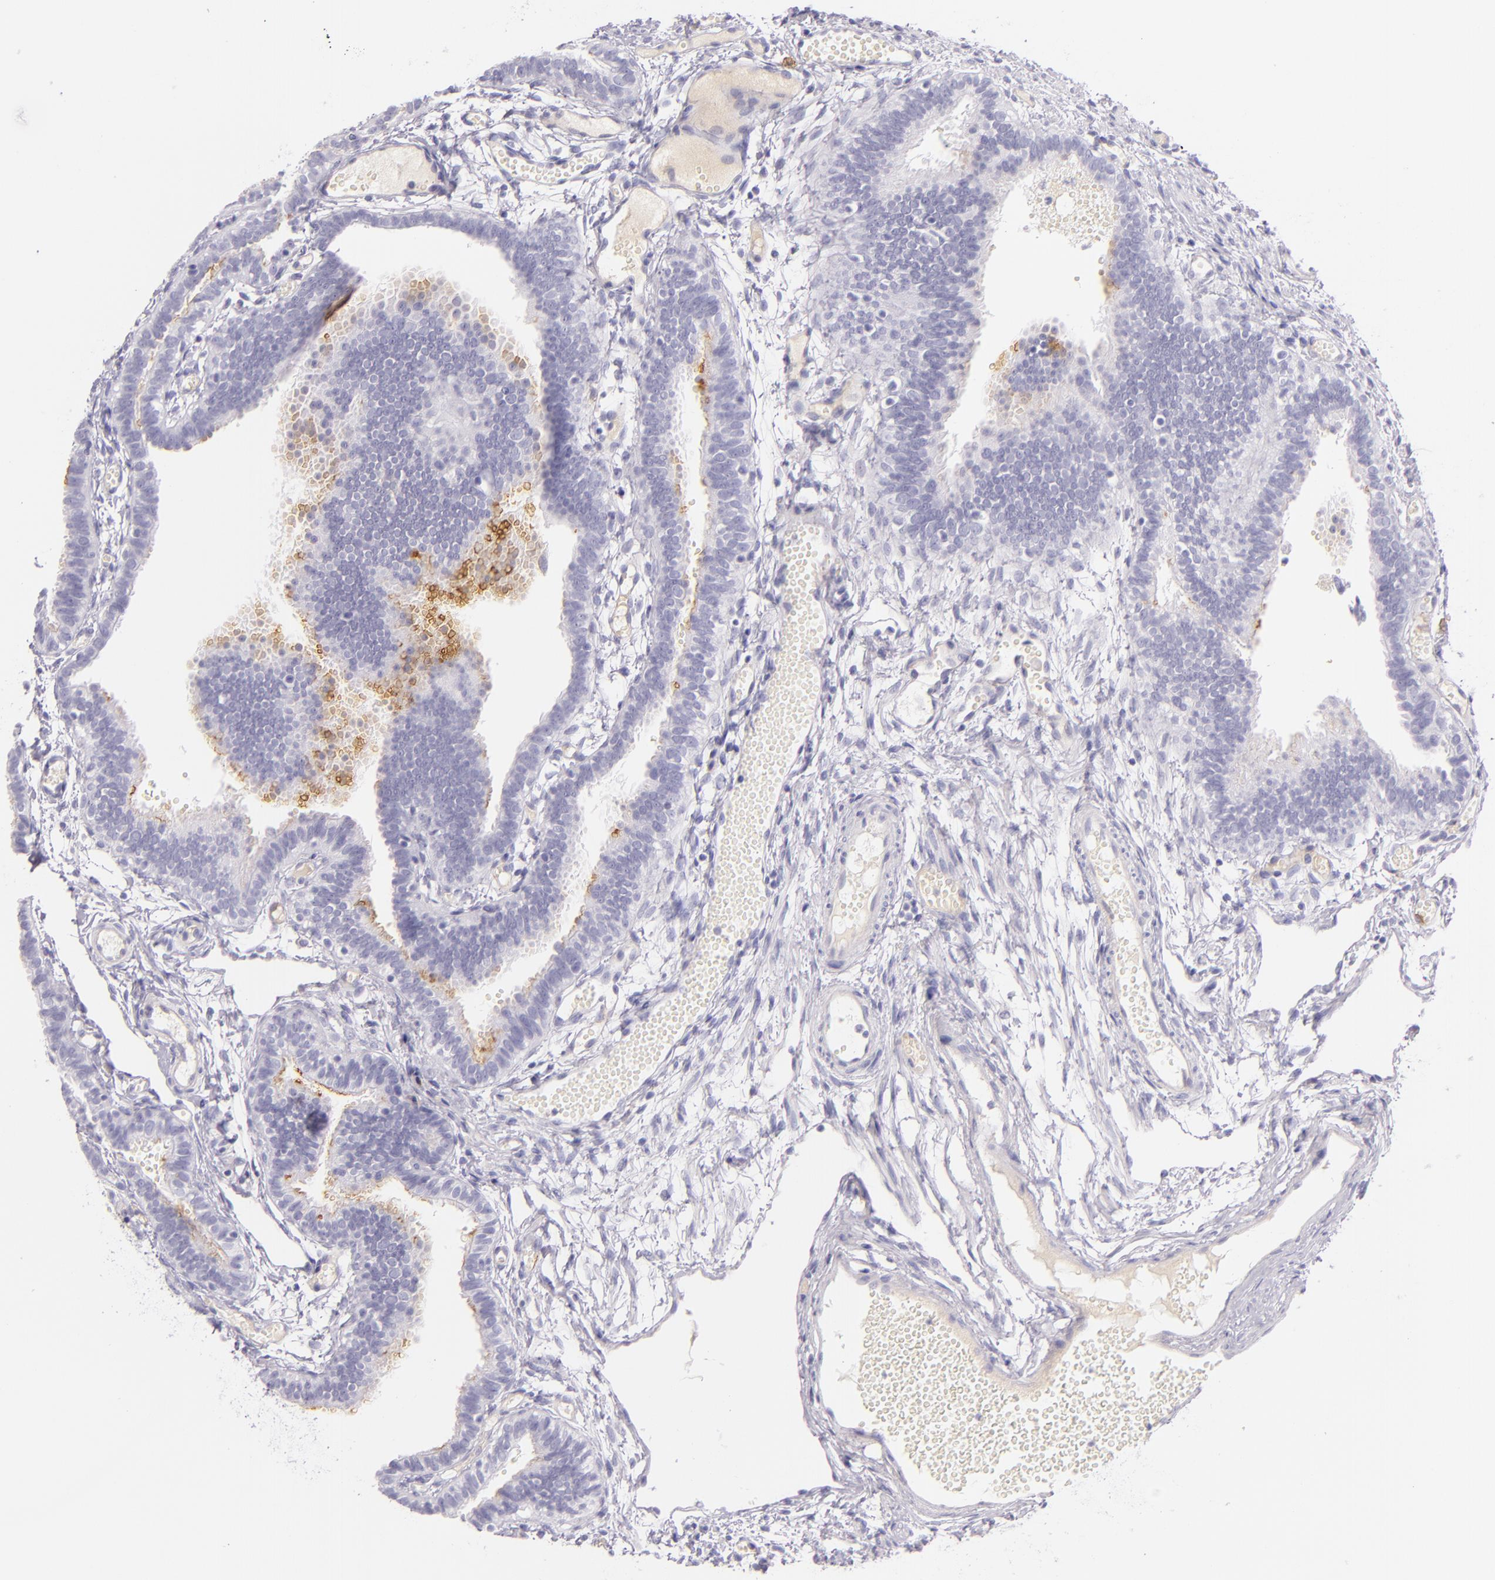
{"staining": {"intensity": "negative", "quantity": "none", "location": "none"}, "tissue": "fallopian tube", "cell_type": "Glandular cells", "image_type": "normal", "snomed": [{"axis": "morphology", "description": "Normal tissue, NOS"}, {"axis": "topography", "description": "Fallopian tube"}], "caption": "Immunohistochemistry photomicrograph of normal fallopian tube stained for a protein (brown), which displays no positivity in glandular cells.", "gene": "ICAM1", "patient": {"sex": "female", "age": 29}}